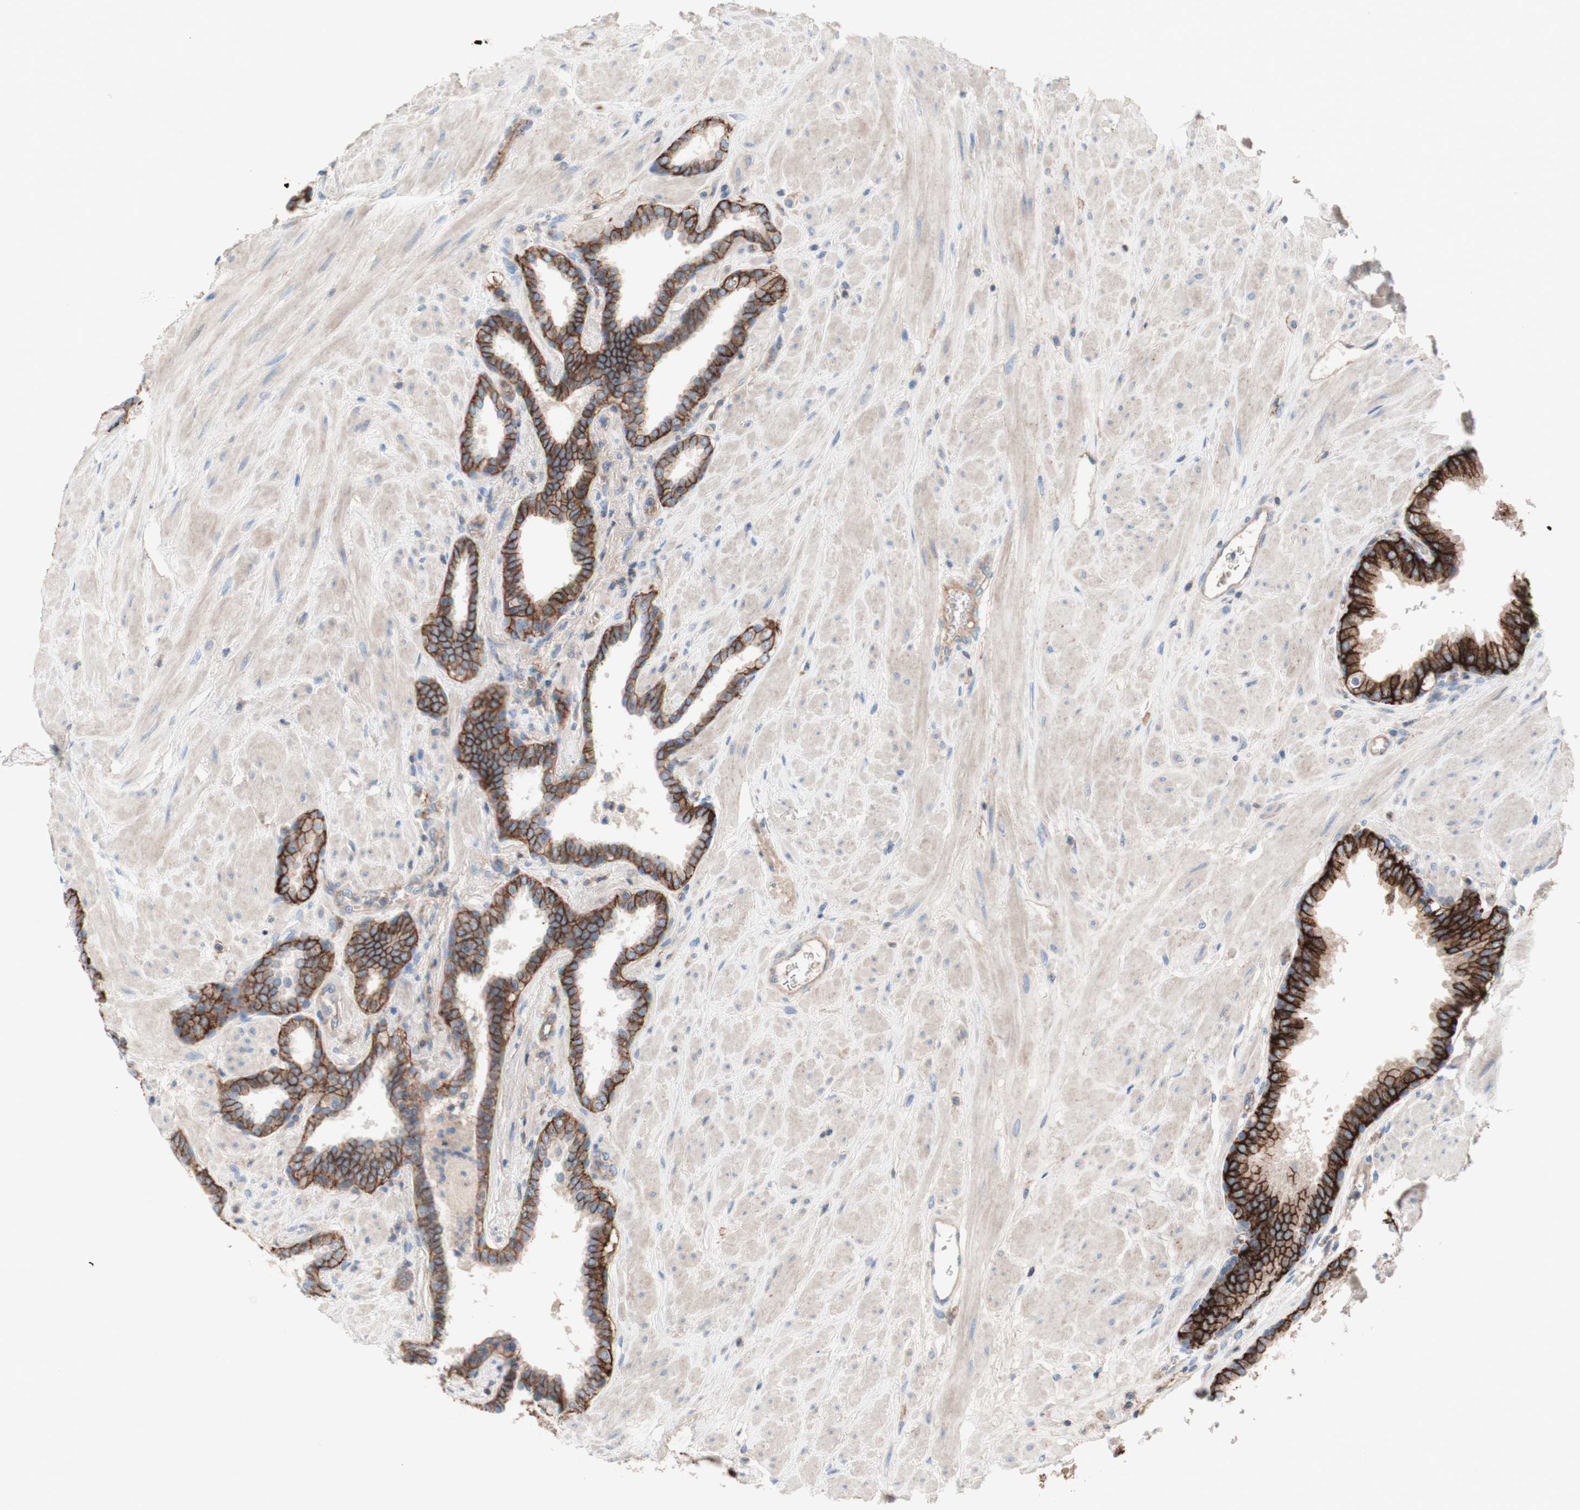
{"staining": {"intensity": "moderate", "quantity": ">75%", "location": "cytoplasmic/membranous"}, "tissue": "prostate", "cell_type": "Glandular cells", "image_type": "normal", "snomed": [{"axis": "morphology", "description": "Normal tissue, NOS"}, {"axis": "topography", "description": "Prostate"}], "caption": "Protein staining of unremarkable prostate demonstrates moderate cytoplasmic/membranous staining in approximately >75% of glandular cells. The protein is stained brown, and the nuclei are stained in blue (DAB (3,3'-diaminobenzidine) IHC with brightfield microscopy, high magnification).", "gene": "CD46", "patient": {"sex": "male", "age": 51}}